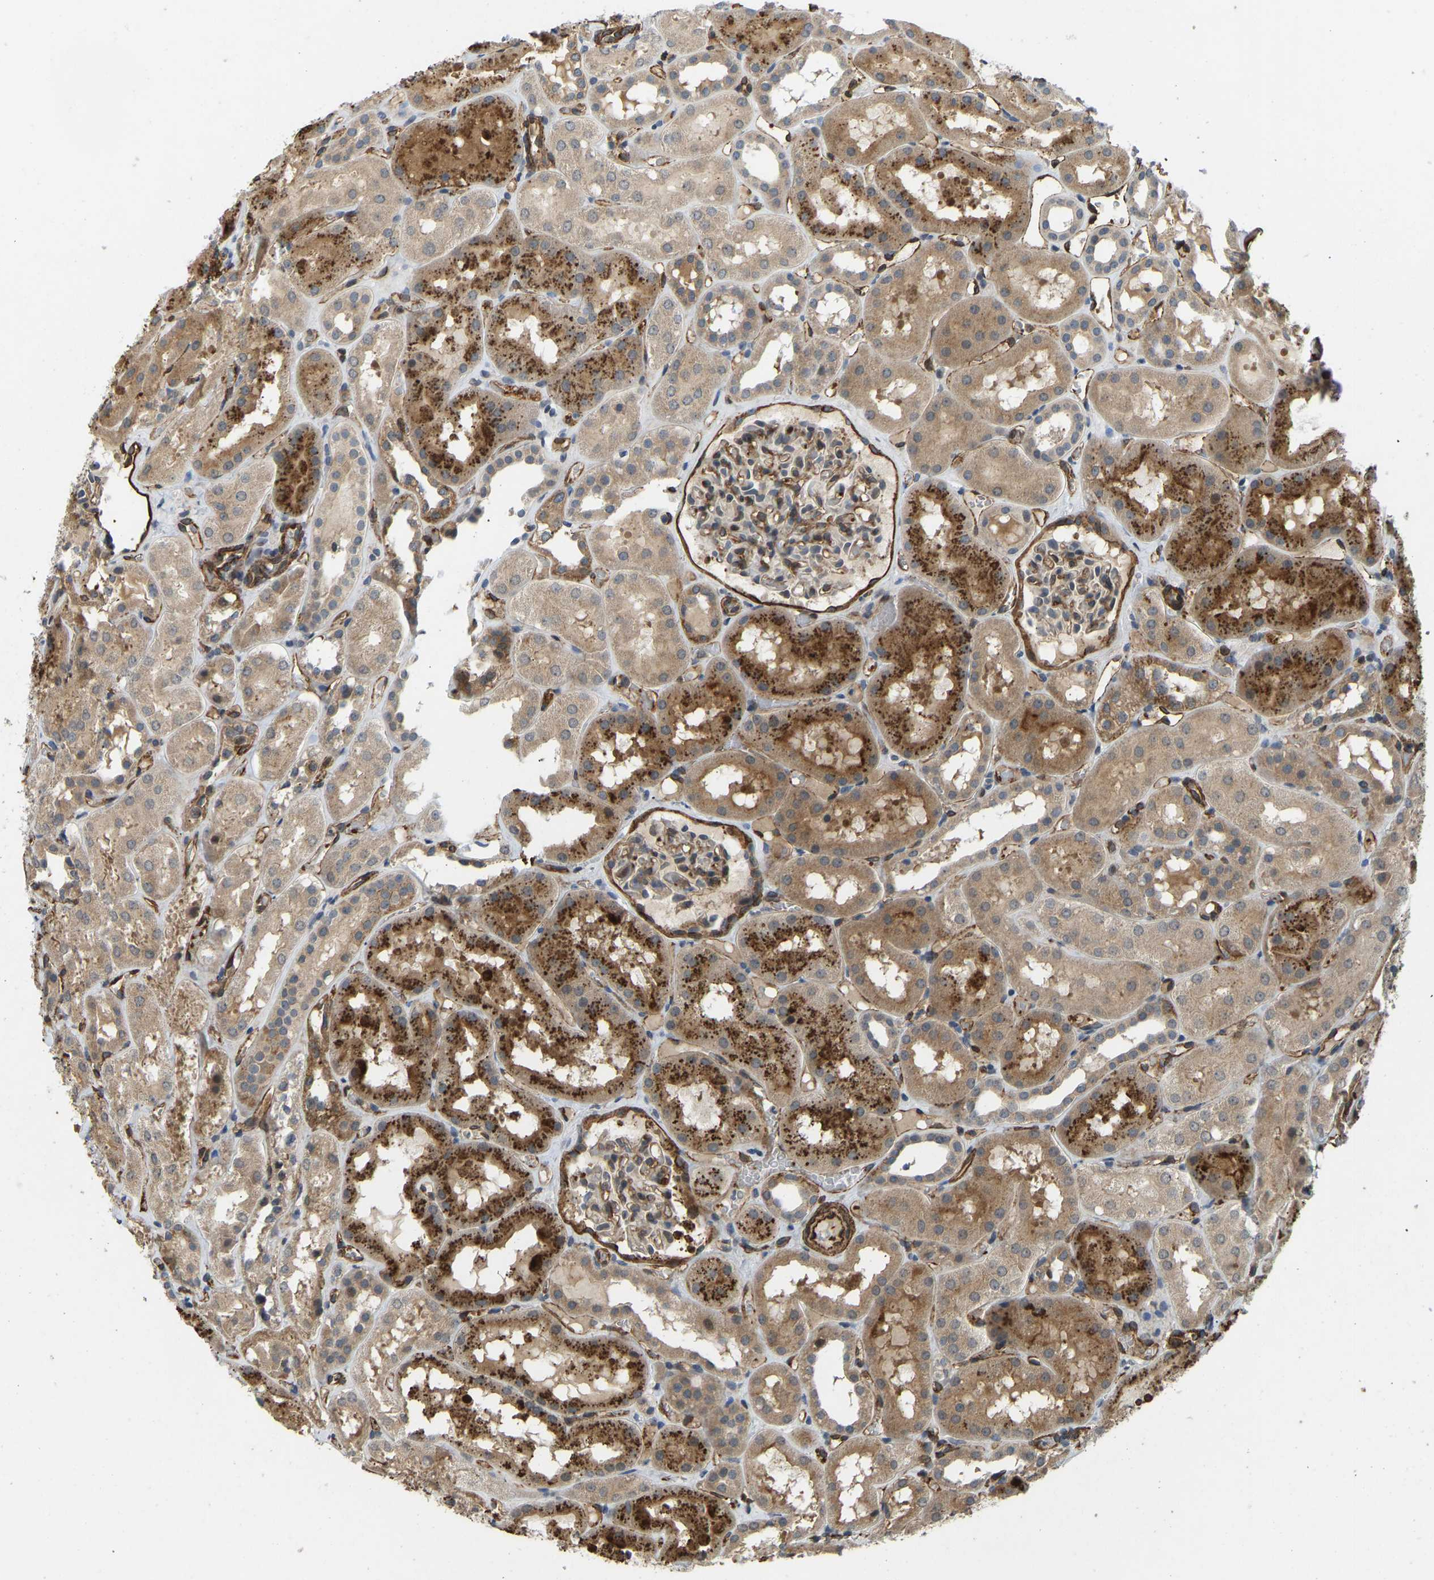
{"staining": {"intensity": "moderate", "quantity": "25%-75%", "location": "cytoplasmic/membranous"}, "tissue": "kidney", "cell_type": "Cells in glomeruli", "image_type": "normal", "snomed": [{"axis": "morphology", "description": "Normal tissue, NOS"}, {"axis": "topography", "description": "Kidney"}, {"axis": "topography", "description": "Urinary bladder"}], "caption": "Cells in glomeruli reveal medium levels of moderate cytoplasmic/membranous expression in about 25%-75% of cells in normal human kidney.", "gene": "NMB", "patient": {"sex": "male", "age": 16}}